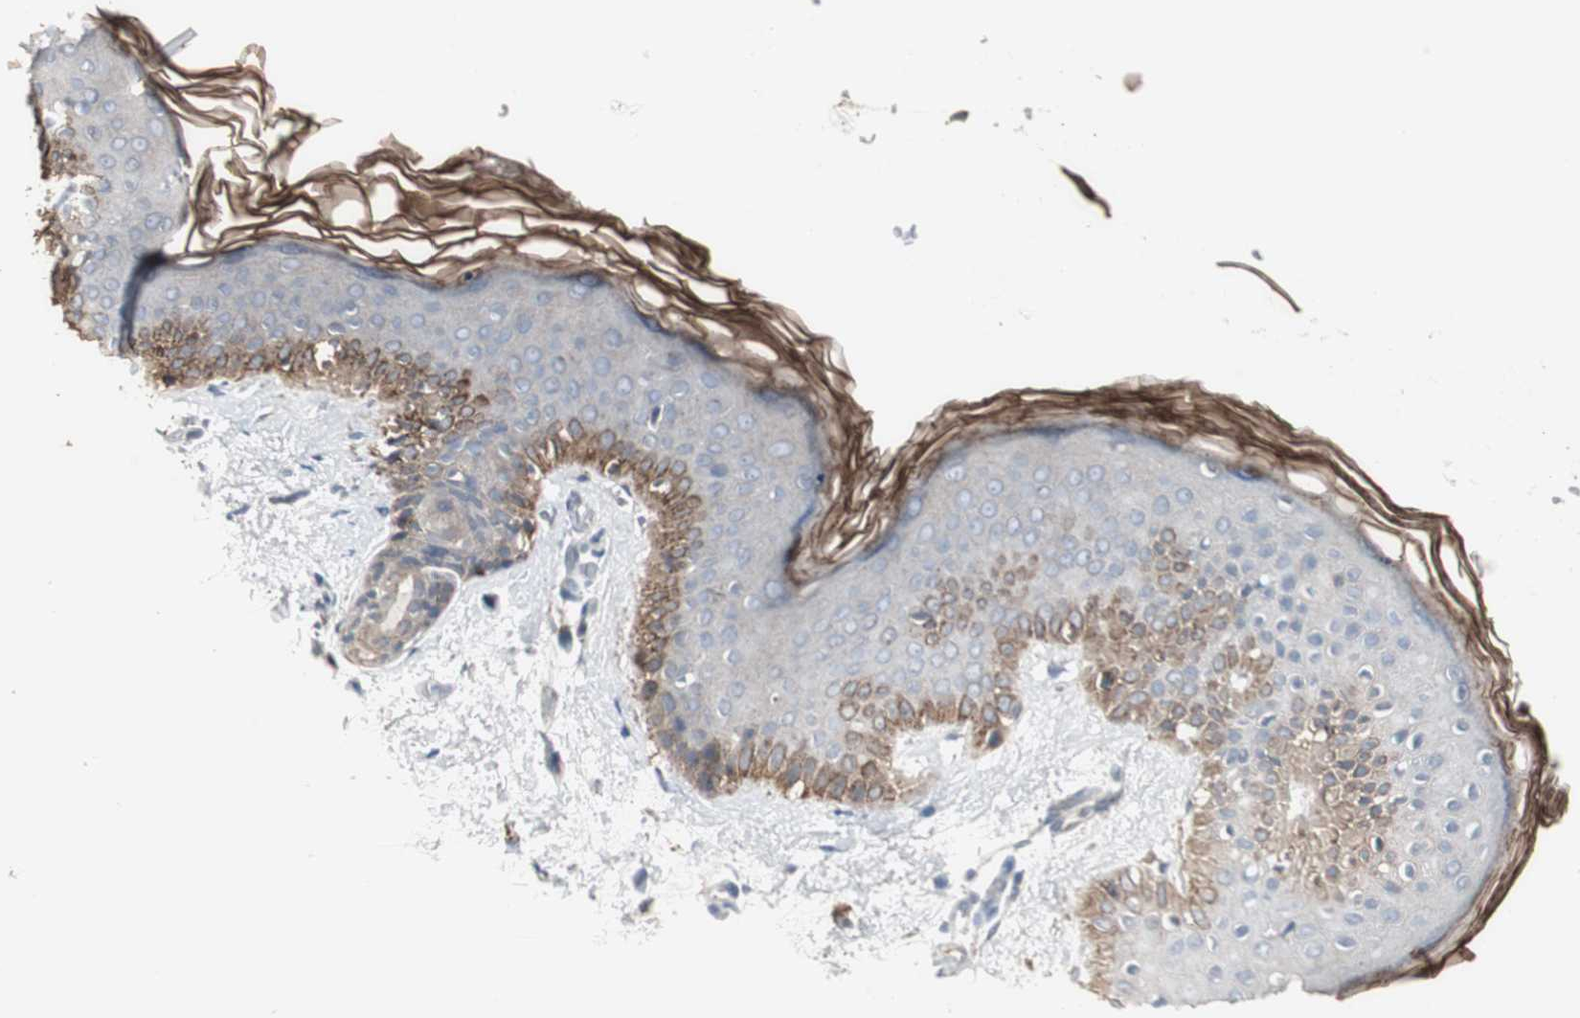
{"staining": {"intensity": "negative", "quantity": "none", "location": "none"}, "tissue": "skin", "cell_type": "Fibroblasts", "image_type": "normal", "snomed": [{"axis": "morphology", "description": "Normal tissue, NOS"}, {"axis": "topography", "description": "Skin"}], "caption": "DAB immunohistochemical staining of unremarkable skin reveals no significant positivity in fibroblasts.", "gene": "GBA1", "patient": {"sex": "female", "age": 56}}